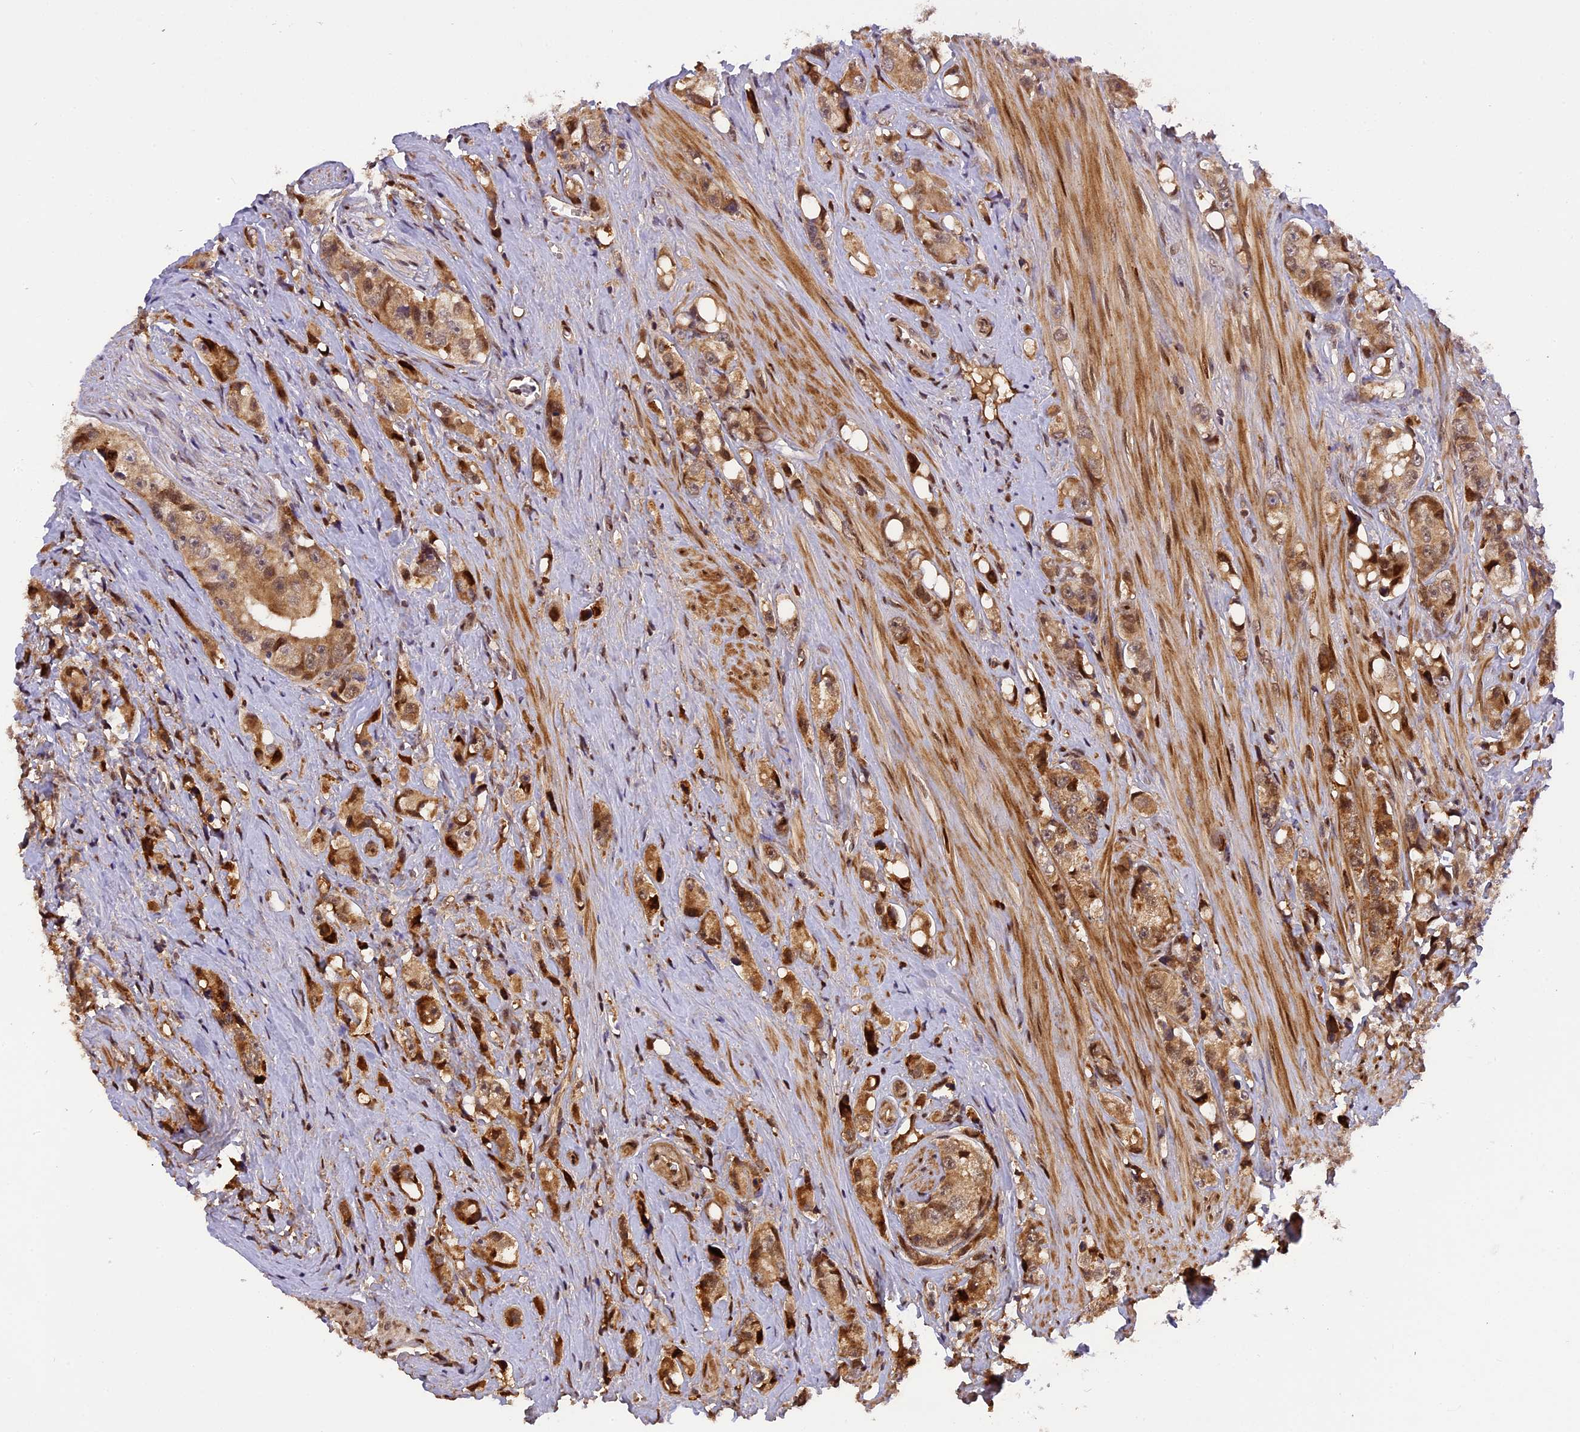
{"staining": {"intensity": "moderate", "quantity": ">75%", "location": "cytoplasmic/membranous,nuclear"}, "tissue": "prostate cancer", "cell_type": "Tumor cells", "image_type": "cancer", "snomed": [{"axis": "morphology", "description": "Adenocarcinoma, High grade"}, {"axis": "topography", "description": "Prostate"}], "caption": "A photomicrograph of adenocarcinoma (high-grade) (prostate) stained for a protein demonstrates moderate cytoplasmic/membranous and nuclear brown staining in tumor cells. Using DAB (brown) and hematoxylin (blue) stains, captured at high magnification using brightfield microscopy.", "gene": "MICALL1", "patient": {"sex": "male", "age": 74}}